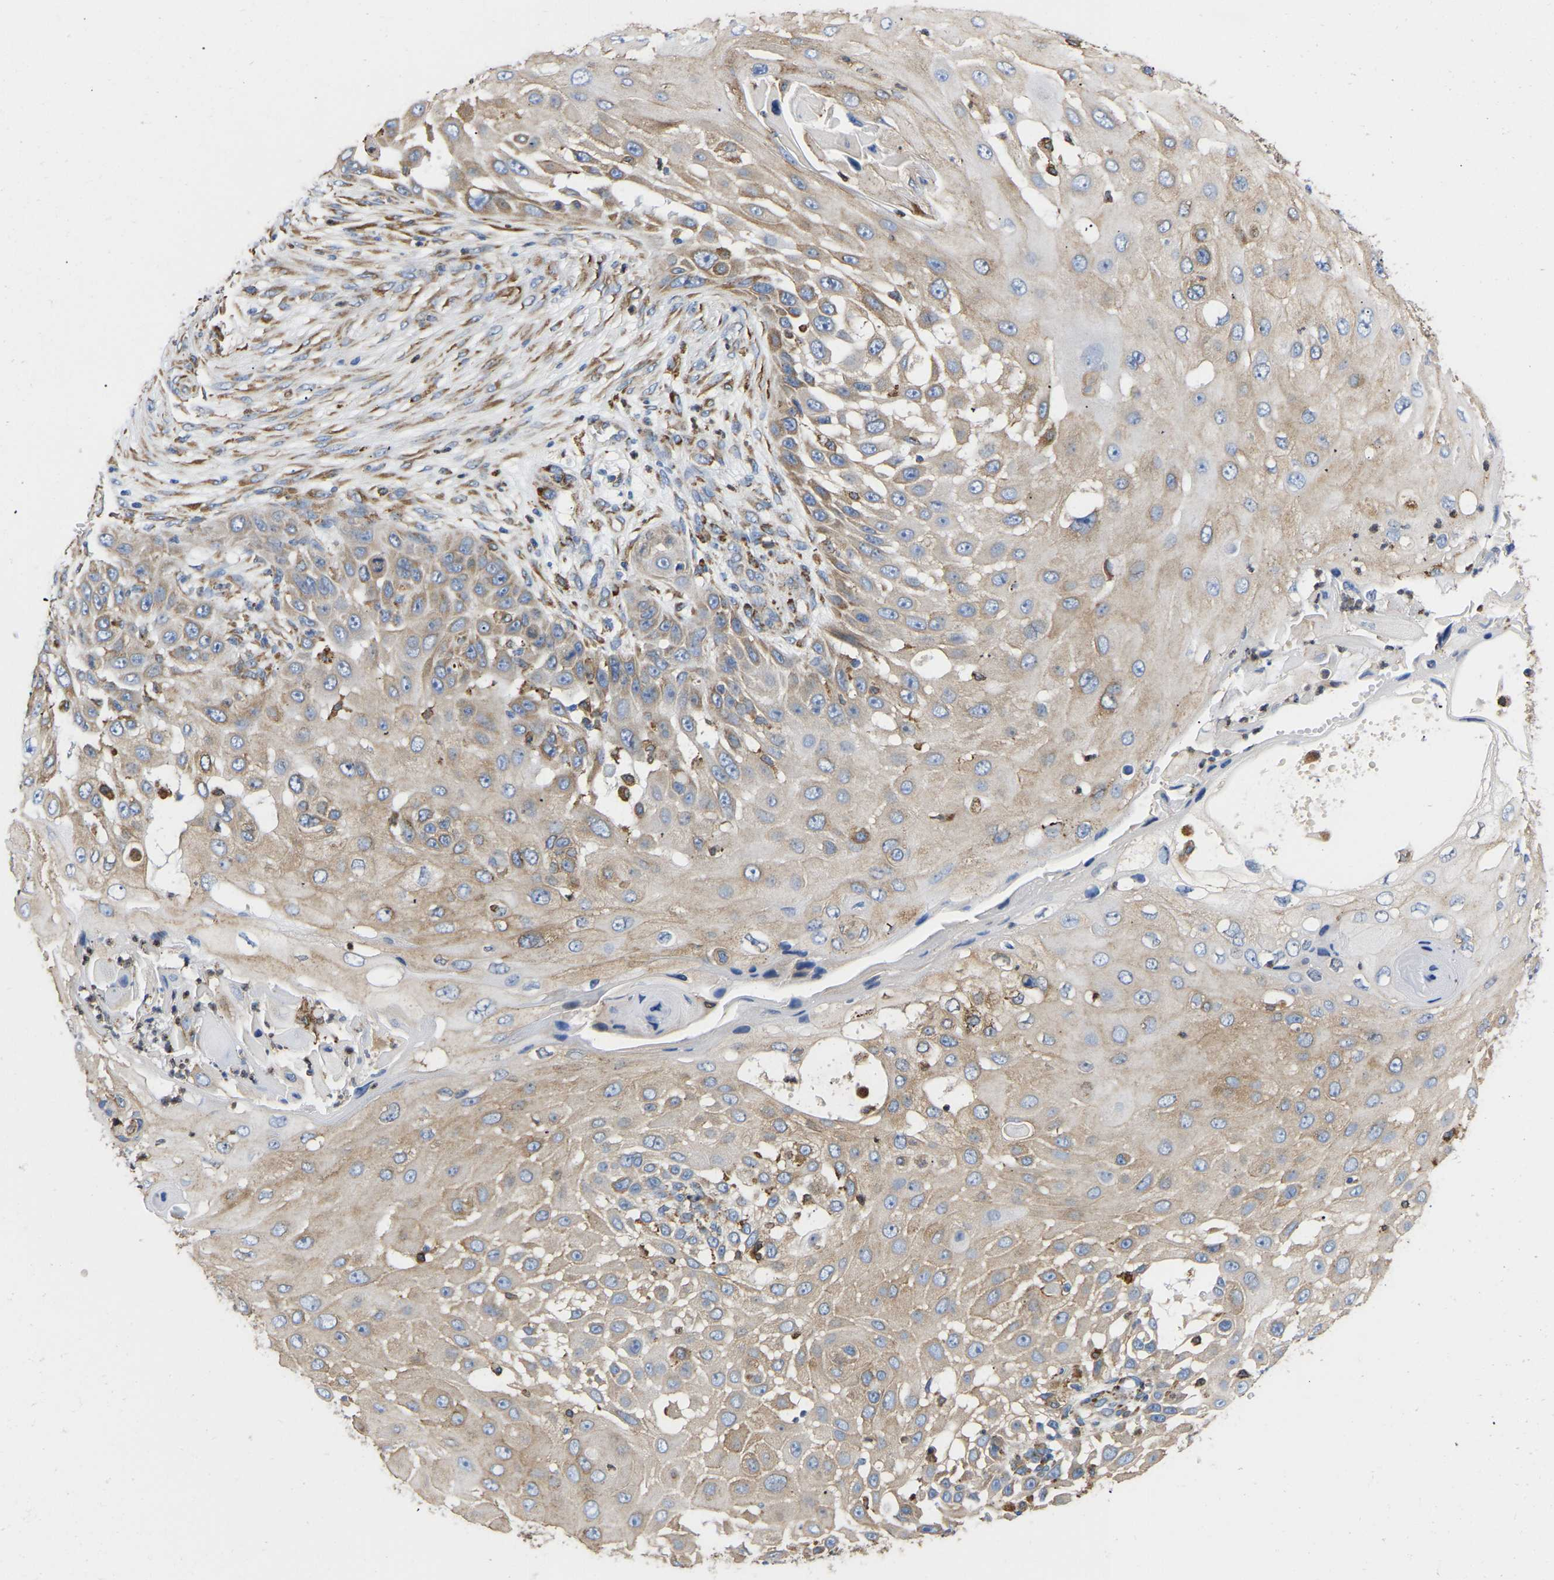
{"staining": {"intensity": "weak", "quantity": ">75%", "location": "cytoplasmic/membranous"}, "tissue": "skin cancer", "cell_type": "Tumor cells", "image_type": "cancer", "snomed": [{"axis": "morphology", "description": "Squamous cell carcinoma, NOS"}, {"axis": "topography", "description": "Skin"}], "caption": "A high-resolution micrograph shows IHC staining of skin squamous cell carcinoma, which shows weak cytoplasmic/membranous positivity in approximately >75% of tumor cells.", "gene": "P4HB", "patient": {"sex": "female", "age": 44}}